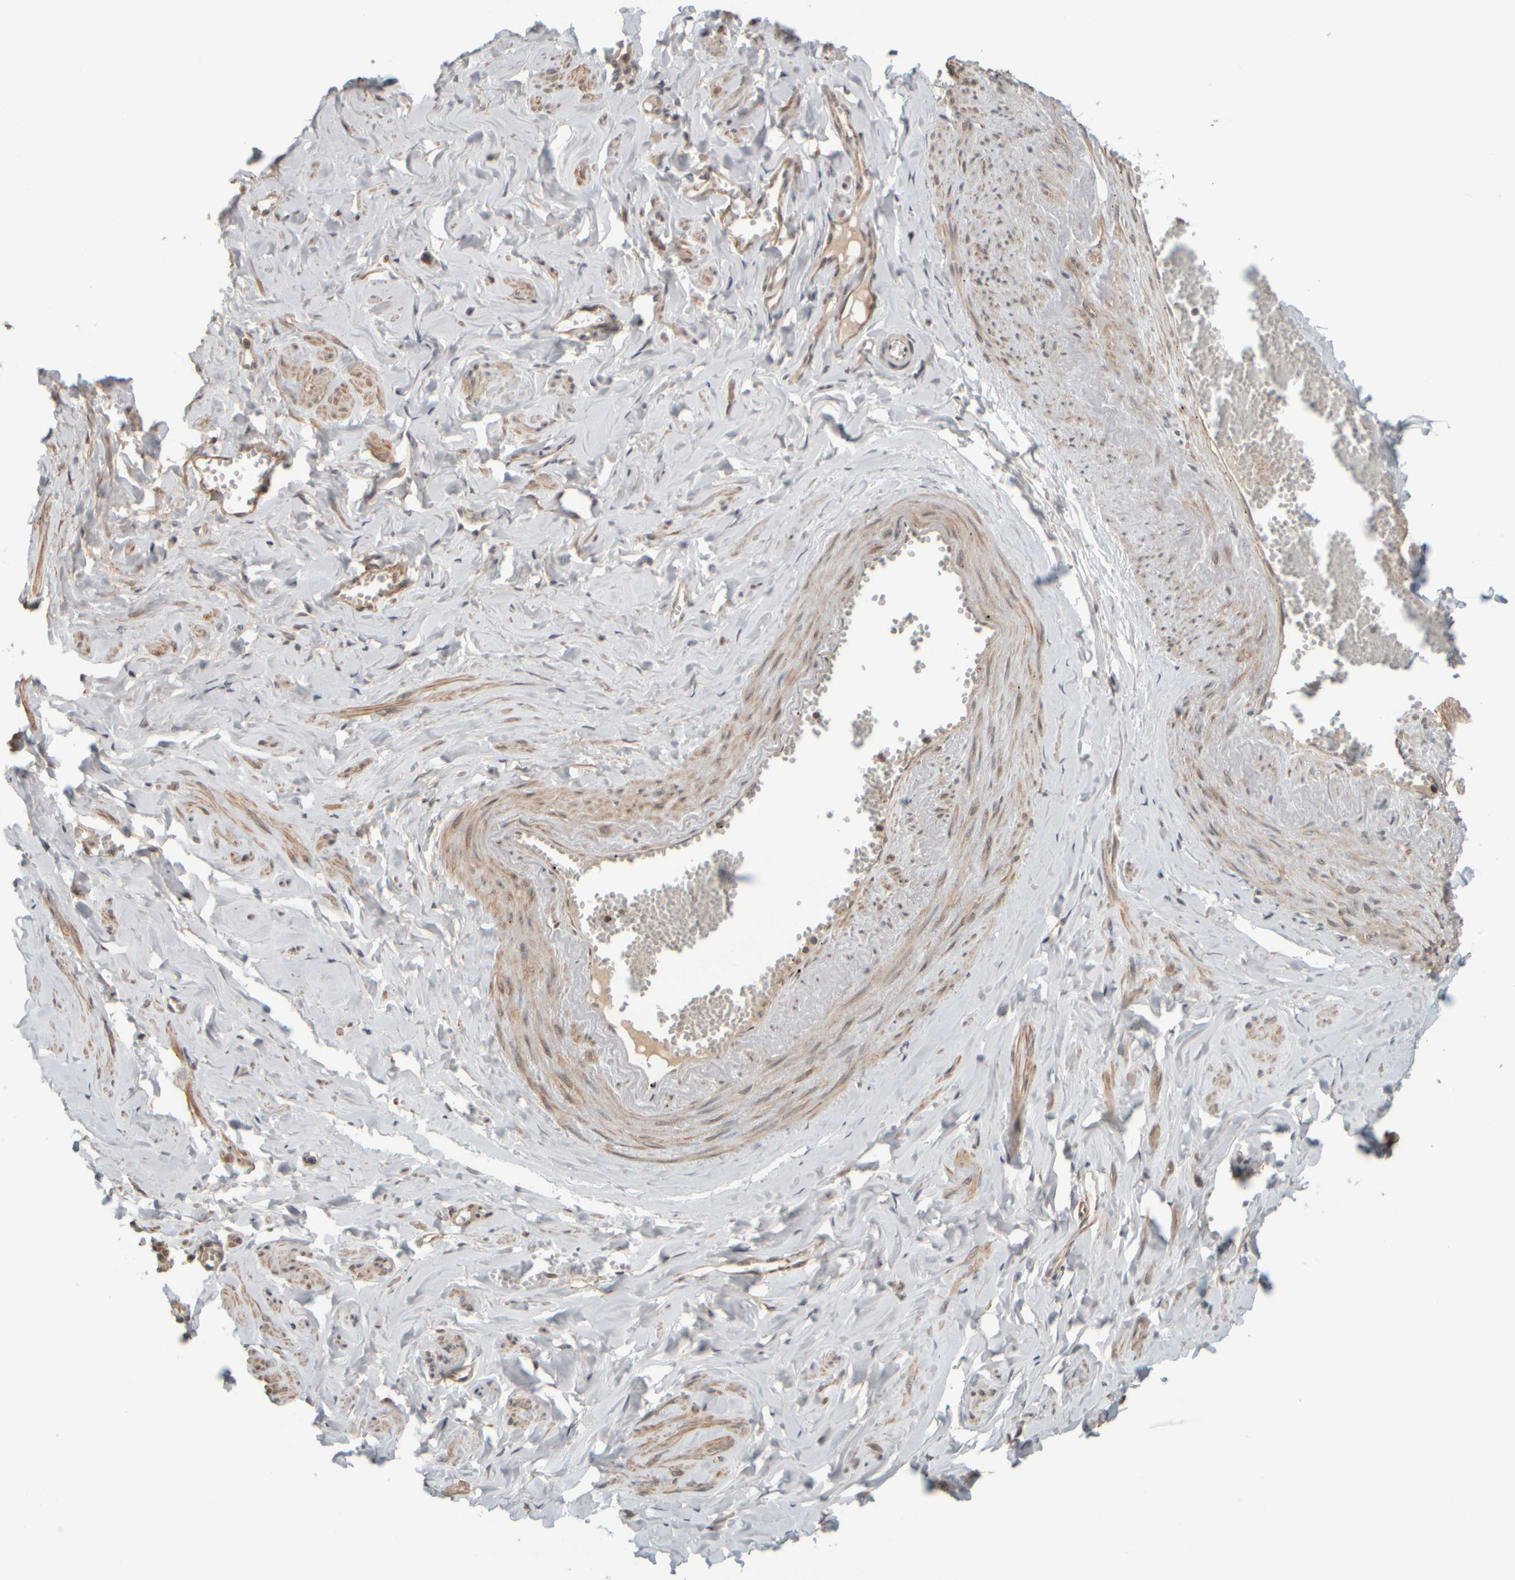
{"staining": {"intensity": "weak", "quantity": "25%-75%", "location": "cytoplasmic/membranous,nuclear"}, "tissue": "adipose tissue", "cell_type": "Adipocytes", "image_type": "normal", "snomed": [{"axis": "morphology", "description": "Normal tissue, NOS"}, {"axis": "topography", "description": "Vascular tissue"}, {"axis": "topography", "description": "Fallopian tube"}, {"axis": "topography", "description": "Ovary"}], "caption": "Immunohistochemistry histopathology image of benign adipose tissue: human adipose tissue stained using immunohistochemistry (IHC) demonstrates low levels of weak protein expression localized specifically in the cytoplasmic/membranous,nuclear of adipocytes, appearing as a cytoplasmic/membranous,nuclear brown color.", "gene": "SYNRG", "patient": {"sex": "female", "age": 67}}